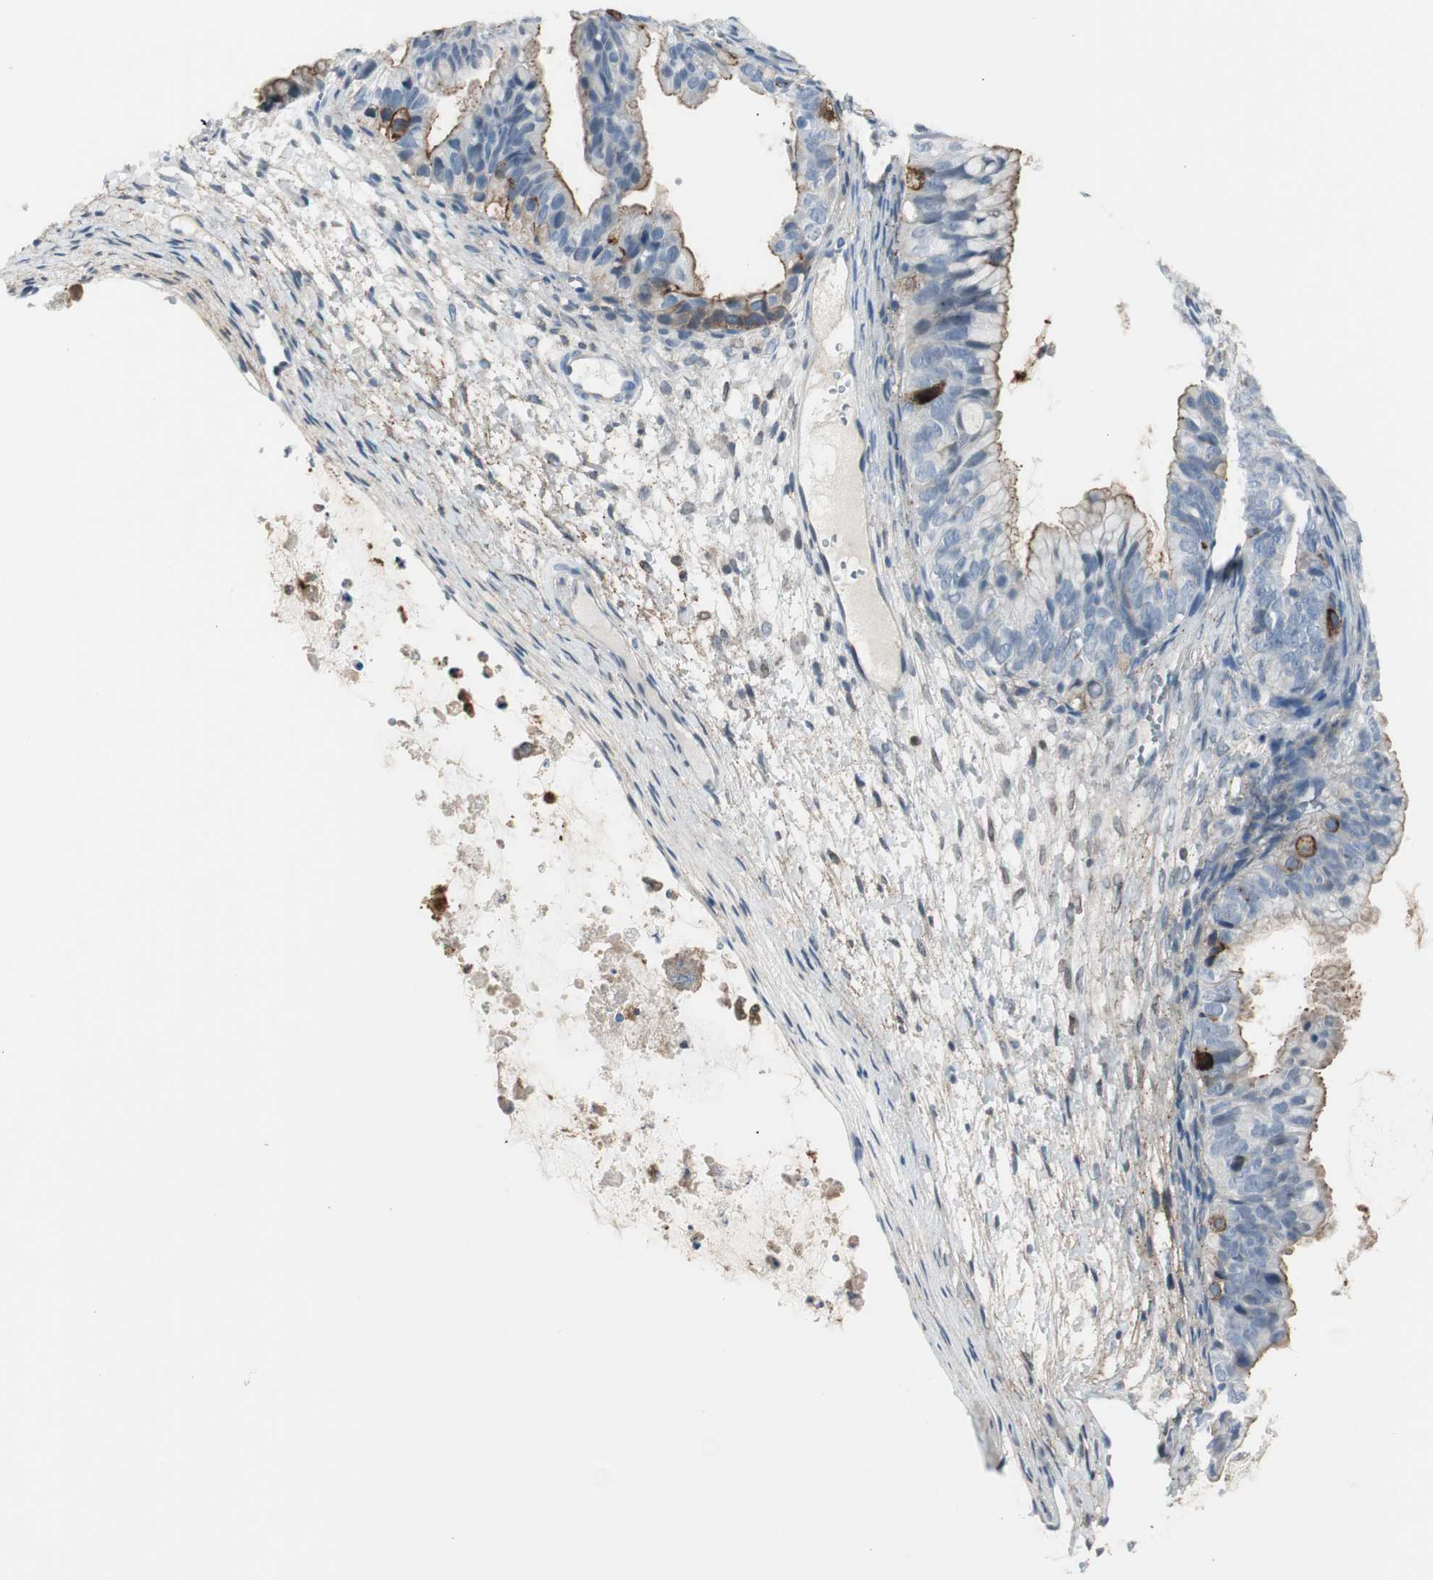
{"staining": {"intensity": "moderate", "quantity": "<25%", "location": "cytoplasmic/membranous"}, "tissue": "ovarian cancer", "cell_type": "Tumor cells", "image_type": "cancer", "snomed": [{"axis": "morphology", "description": "Cystadenocarcinoma, mucinous, NOS"}, {"axis": "topography", "description": "Ovary"}], "caption": "Human ovarian cancer (mucinous cystadenocarcinoma) stained with a protein marker exhibits moderate staining in tumor cells.", "gene": "CACNA2D1", "patient": {"sex": "female", "age": 36}}